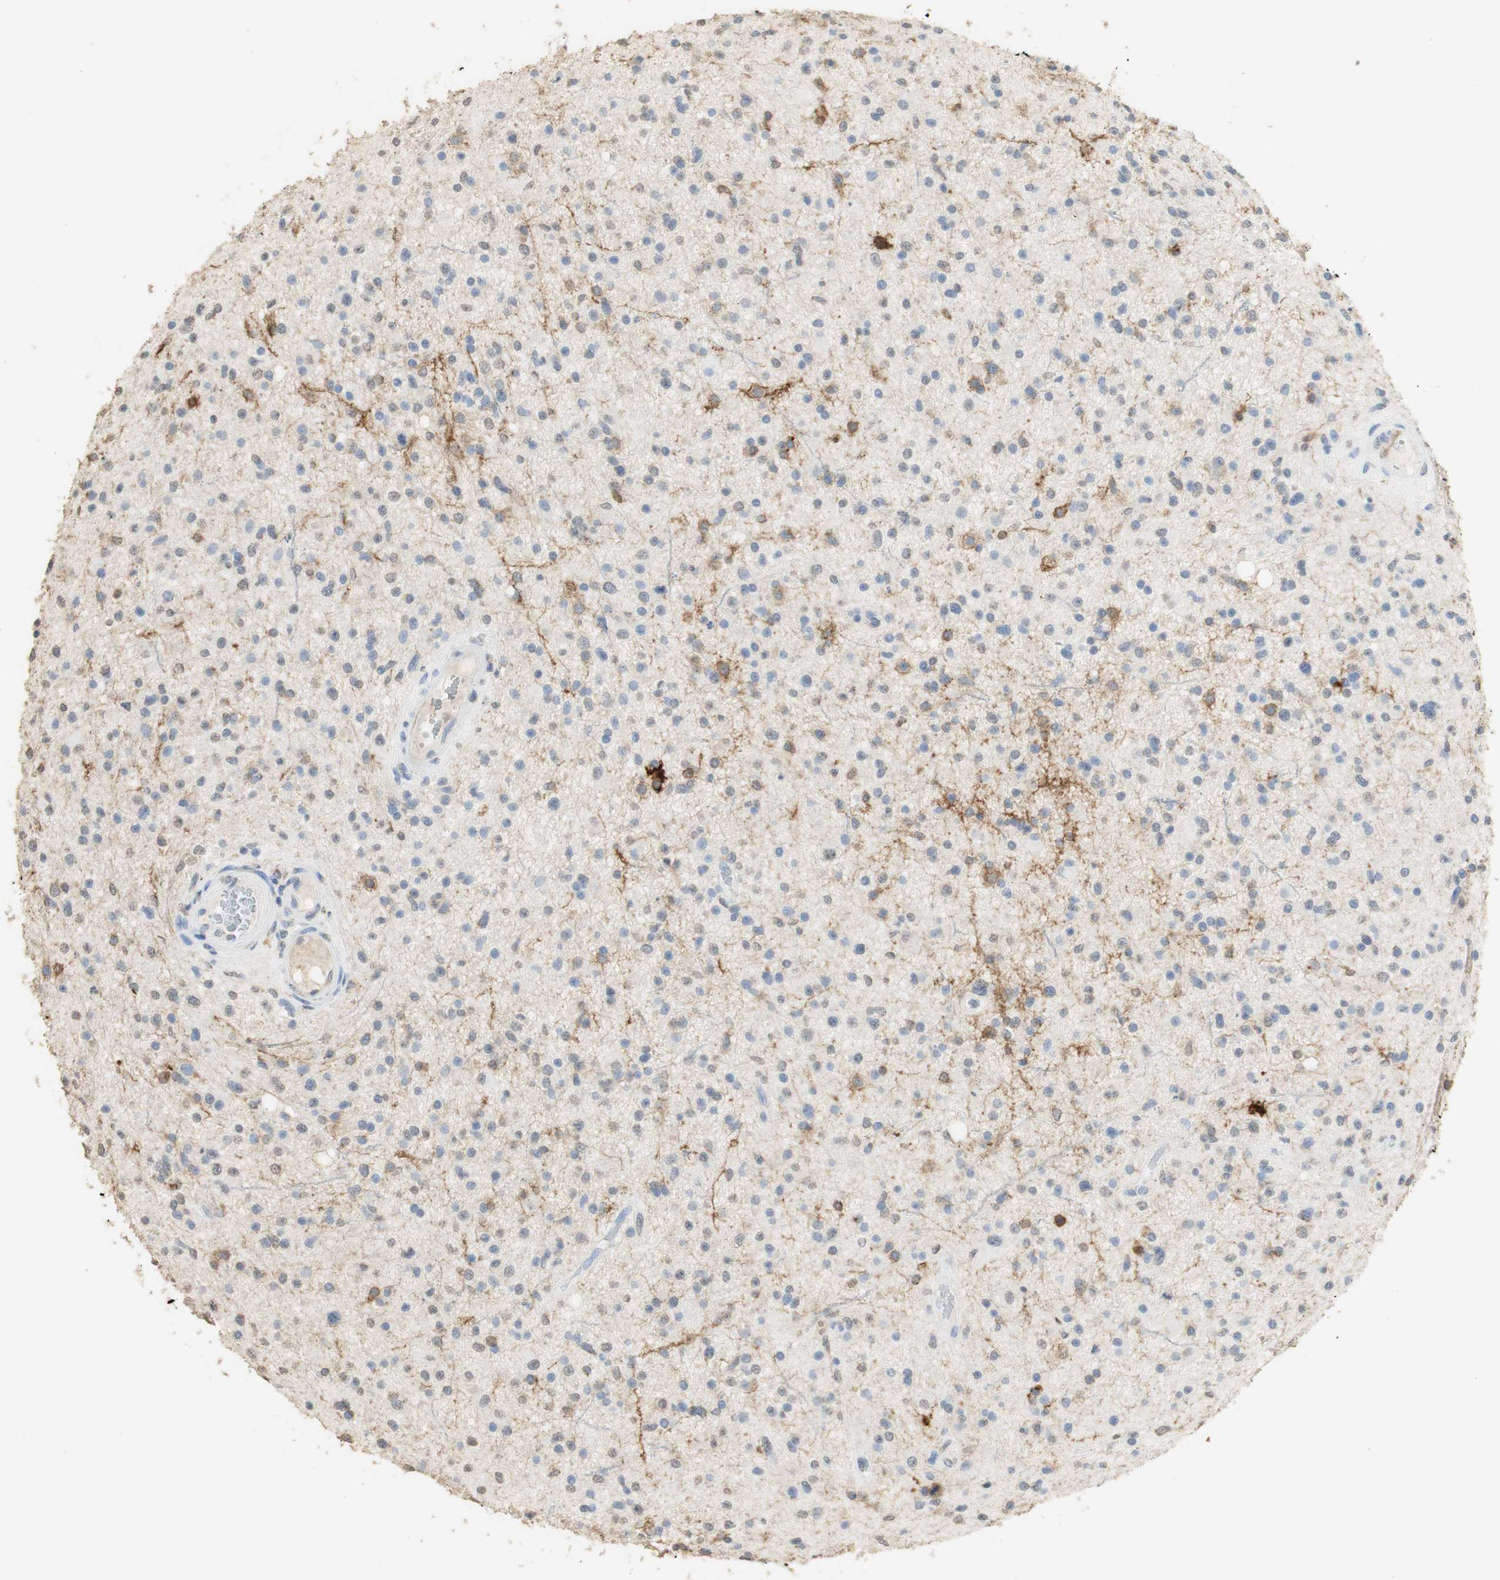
{"staining": {"intensity": "weak", "quantity": "<25%", "location": "nuclear"}, "tissue": "glioma", "cell_type": "Tumor cells", "image_type": "cancer", "snomed": [{"axis": "morphology", "description": "Glioma, malignant, High grade"}, {"axis": "topography", "description": "Brain"}], "caption": "DAB immunohistochemical staining of glioma demonstrates no significant expression in tumor cells.", "gene": "L1CAM", "patient": {"sex": "male", "age": 33}}